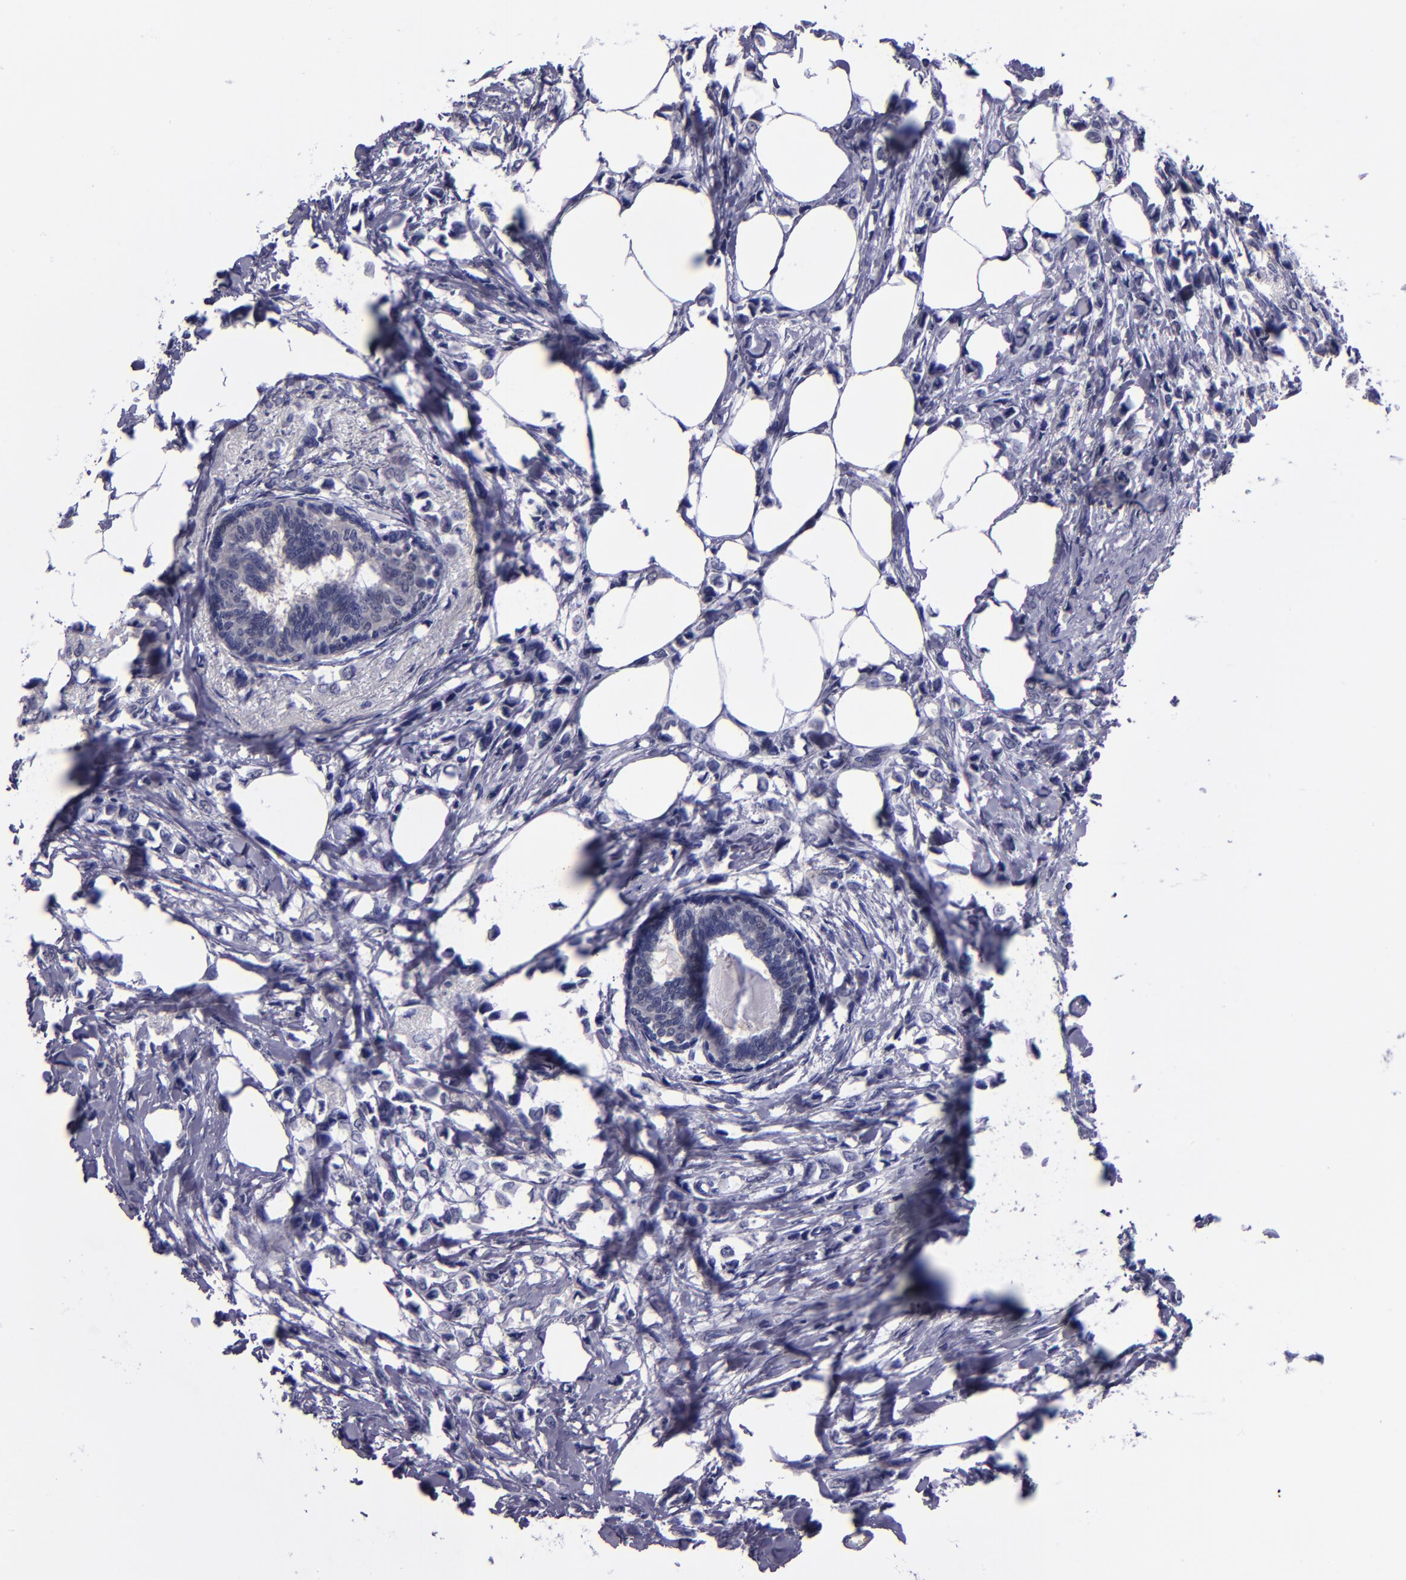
{"staining": {"intensity": "negative", "quantity": "none", "location": "none"}, "tissue": "breast cancer", "cell_type": "Tumor cells", "image_type": "cancer", "snomed": [{"axis": "morphology", "description": "Lobular carcinoma"}, {"axis": "topography", "description": "Breast"}], "caption": "An immunohistochemistry (IHC) micrograph of breast cancer (lobular carcinoma) is shown. There is no staining in tumor cells of breast cancer (lobular carcinoma). (Immunohistochemistry, brightfield microscopy, high magnification).", "gene": "CEBPE", "patient": {"sex": "female", "age": 51}}